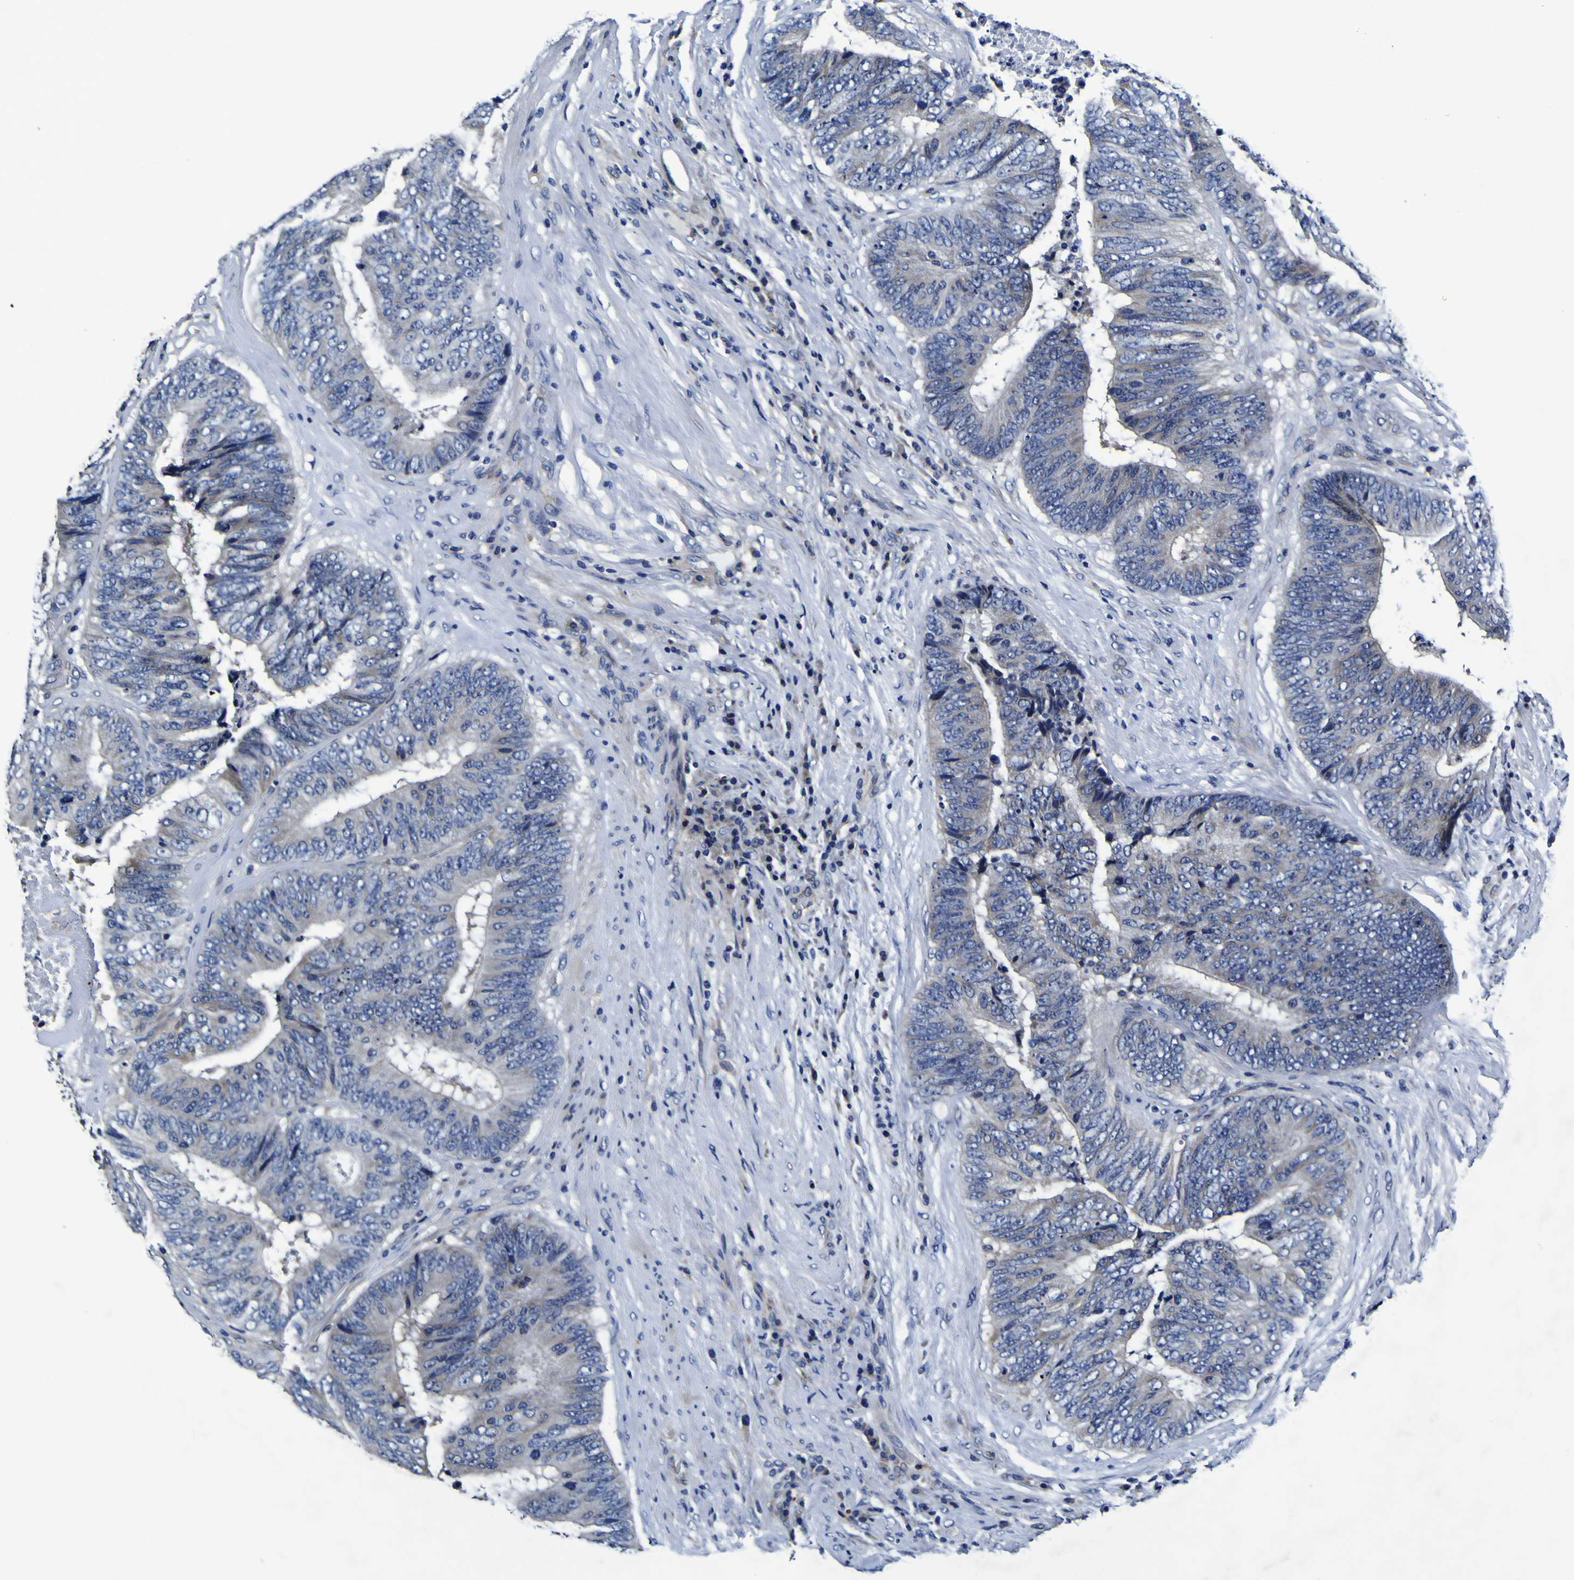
{"staining": {"intensity": "negative", "quantity": "none", "location": "none"}, "tissue": "colorectal cancer", "cell_type": "Tumor cells", "image_type": "cancer", "snomed": [{"axis": "morphology", "description": "Adenocarcinoma, NOS"}, {"axis": "topography", "description": "Rectum"}], "caption": "Immunohistochemical staining of colorectal cancer displays no significant staining in tumor cells.", "gene": "PANK4", "patient": {"sex": "male", "age": 72}}